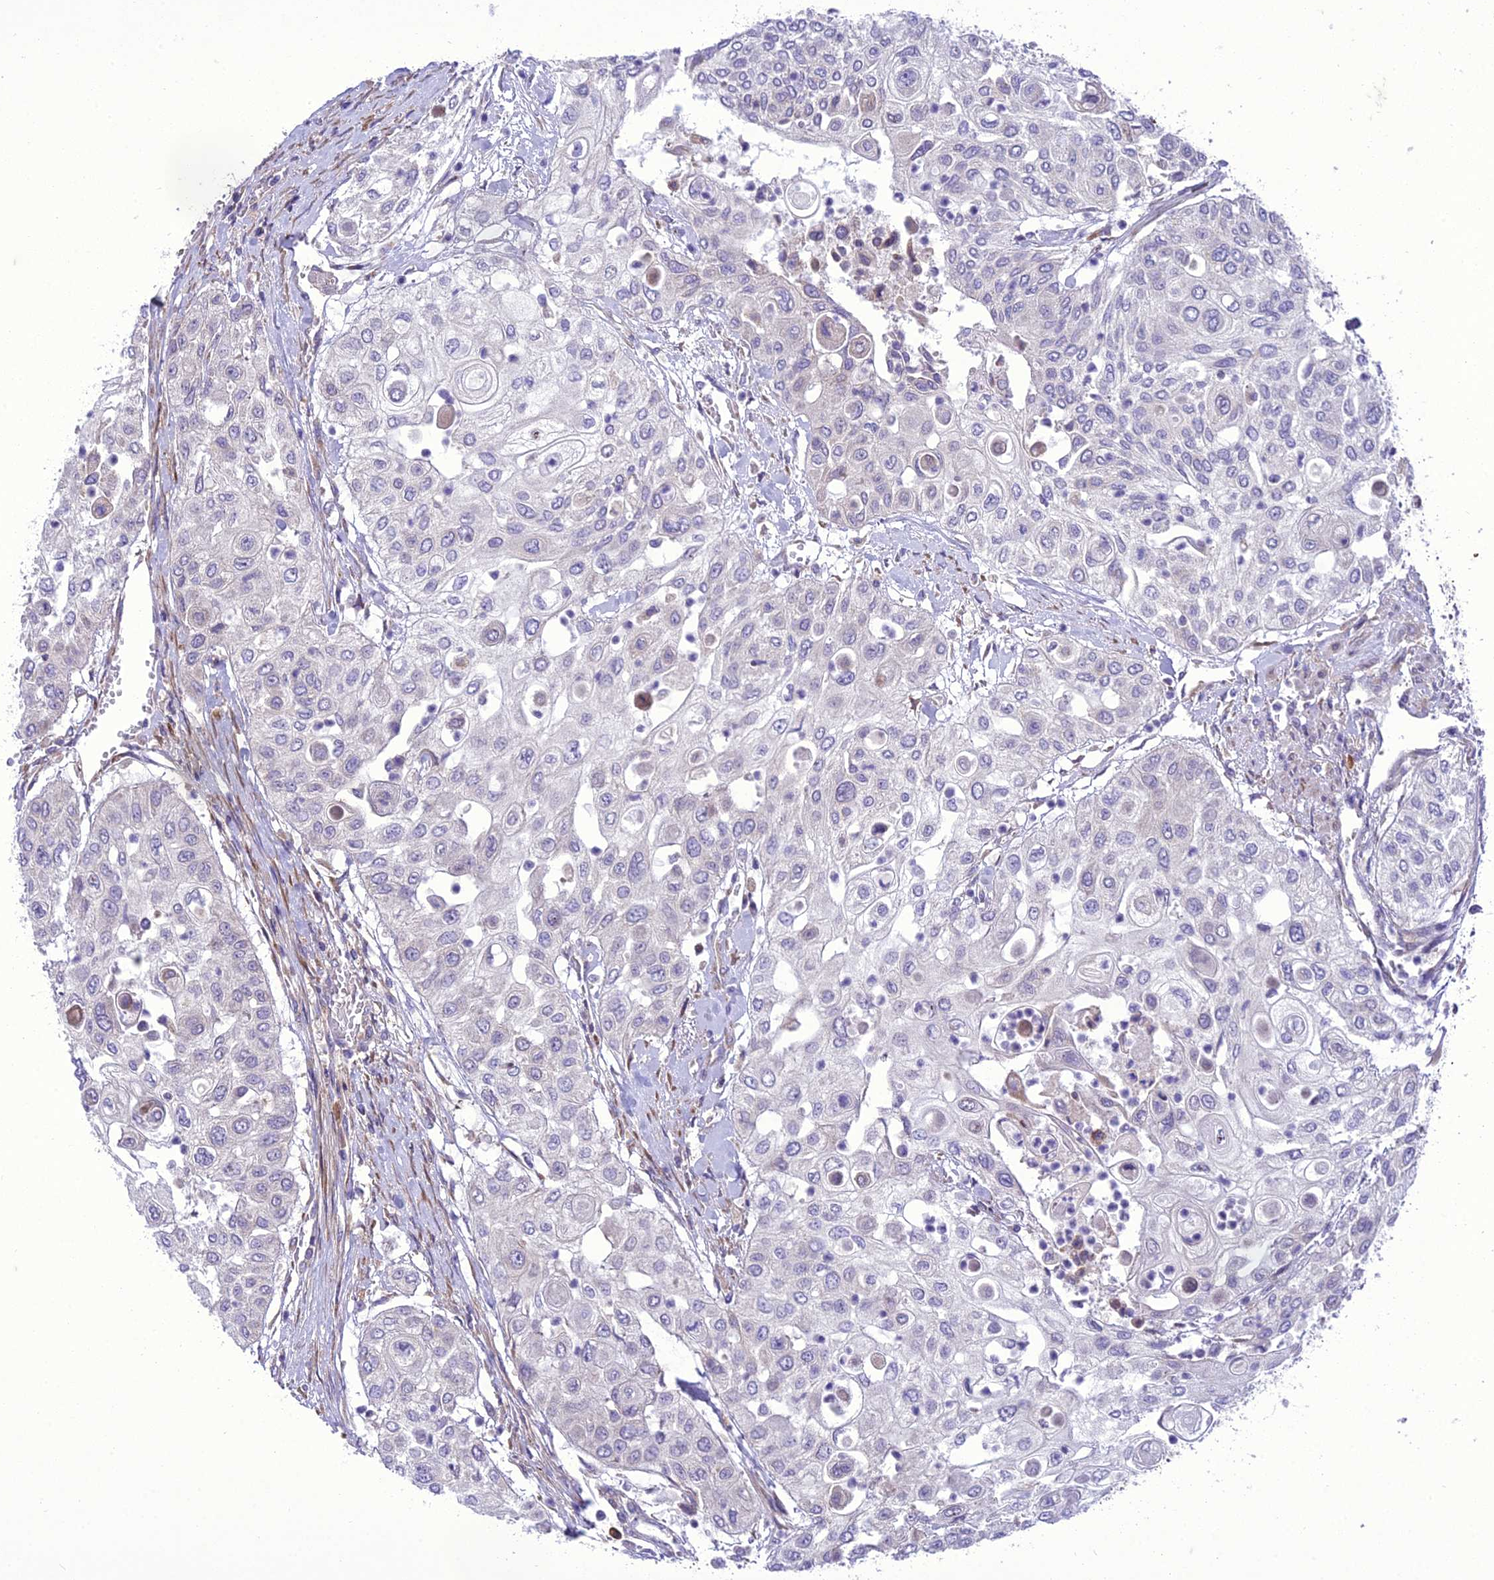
{"staining": {"intensity": "negative", "quantity": "none", "location": "none"}, "tissue": "urothelial cancer", "cell_type": "Tumor cells", "image_type": "cancer", "snomed": [{"axis": "morphology", "description": "Urothelial carcinoma, High grade"}, {"axis": "topography", "description": "Urinary bladder"}], "caption": "This is a histopathology image of IHC staining of urothelial cancer, which shows no staining in tumor cells.", "gene": "NEURL2", "patient": {"sex": "female", "age": 79}}